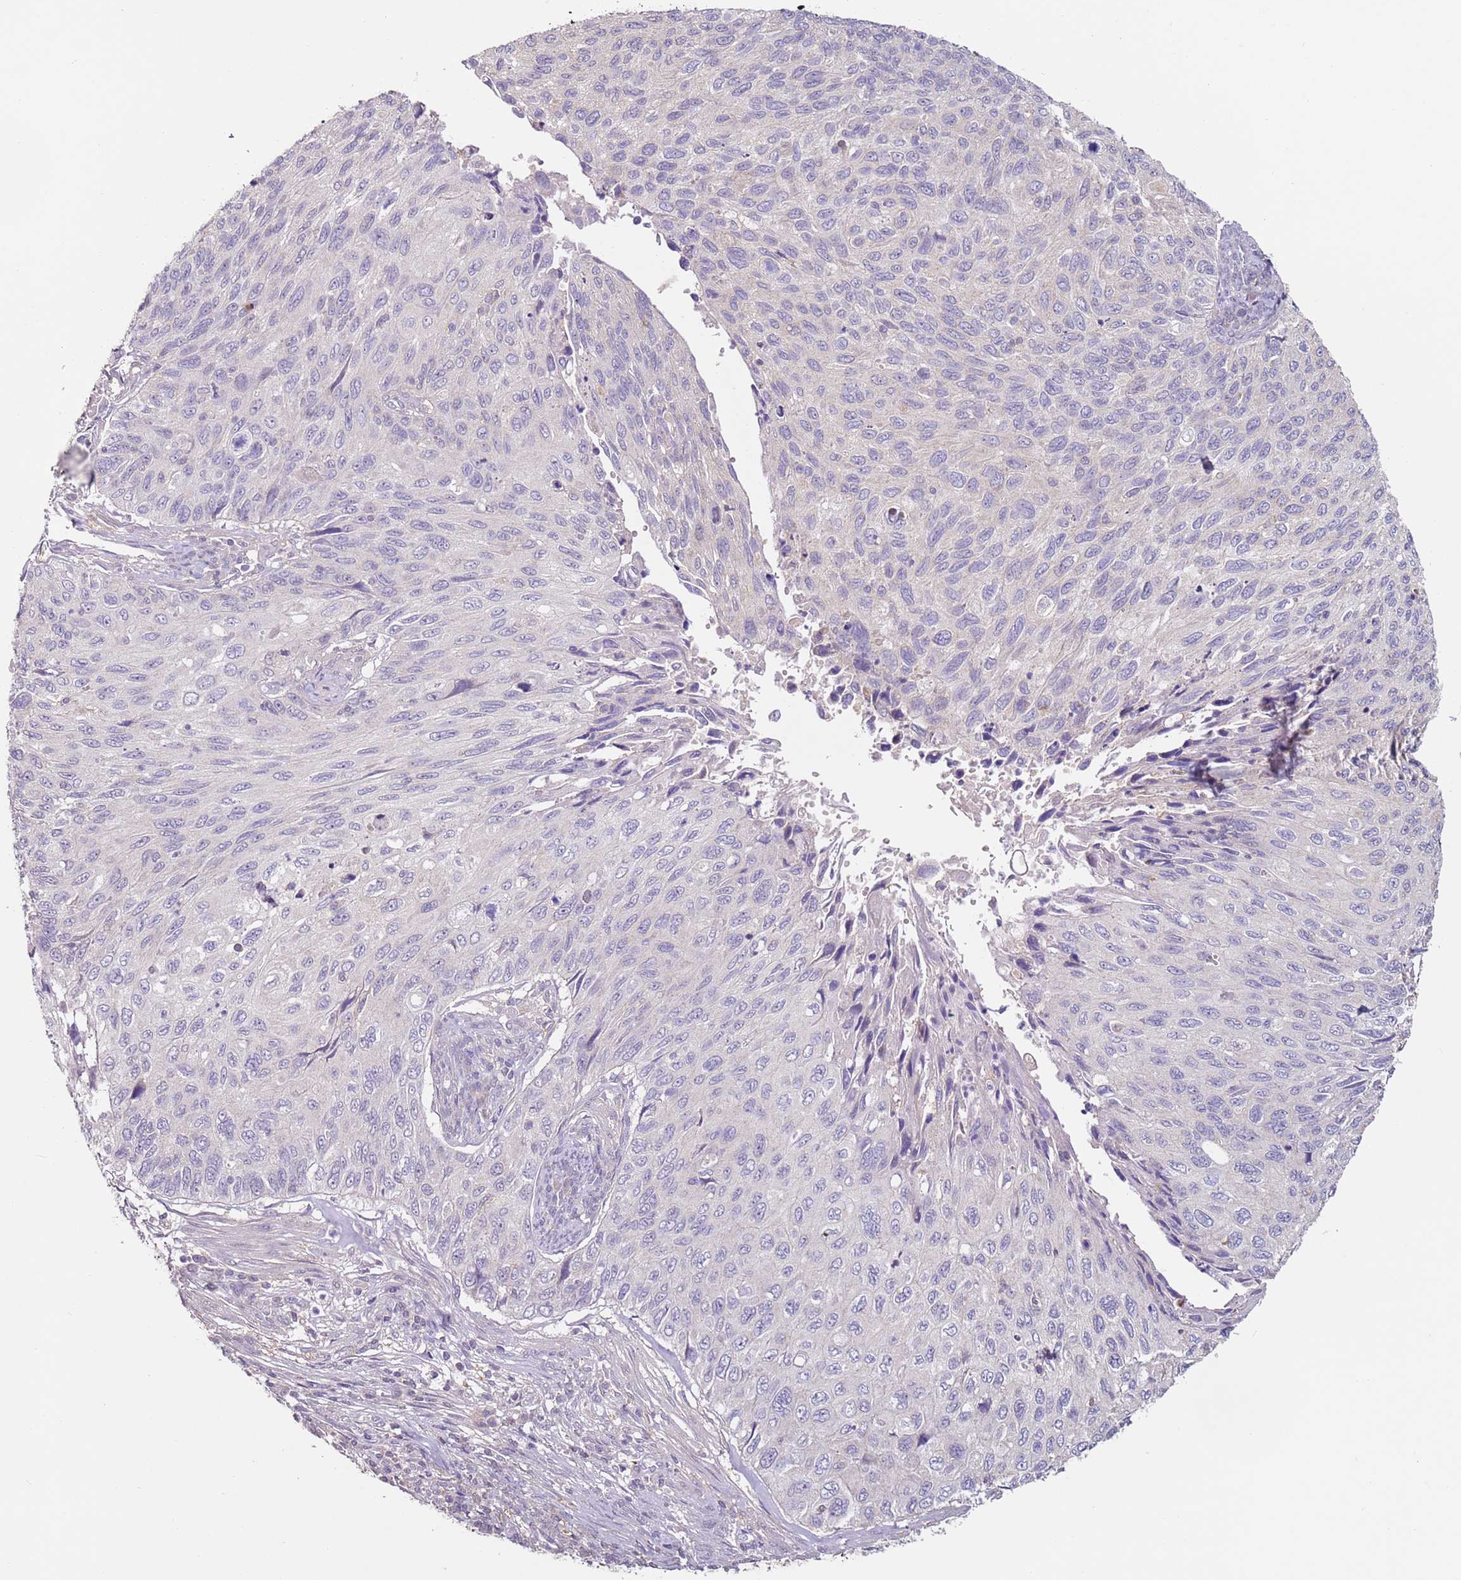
{"staining": {"intensity": "negative", "quantity": "none", "location": "none"}, "tissue": "cervical cancer", "cell_type": "Tumor cells", "image_type": "cancer", "snomed": [{"axis": "morphology", "description": "Squamous cell carcinoma, NOS"}, {"axis": "topography", "description": "Cervix"}], "caption": "DAB (3,3'-diaminobenzidine) immunohistochemical staining of human squamous cell carcinoma (cervical) reveals no significant positivity in tumor cells.", "gene": "MDH1", "patient": {"sex": "female", "age": 70}}